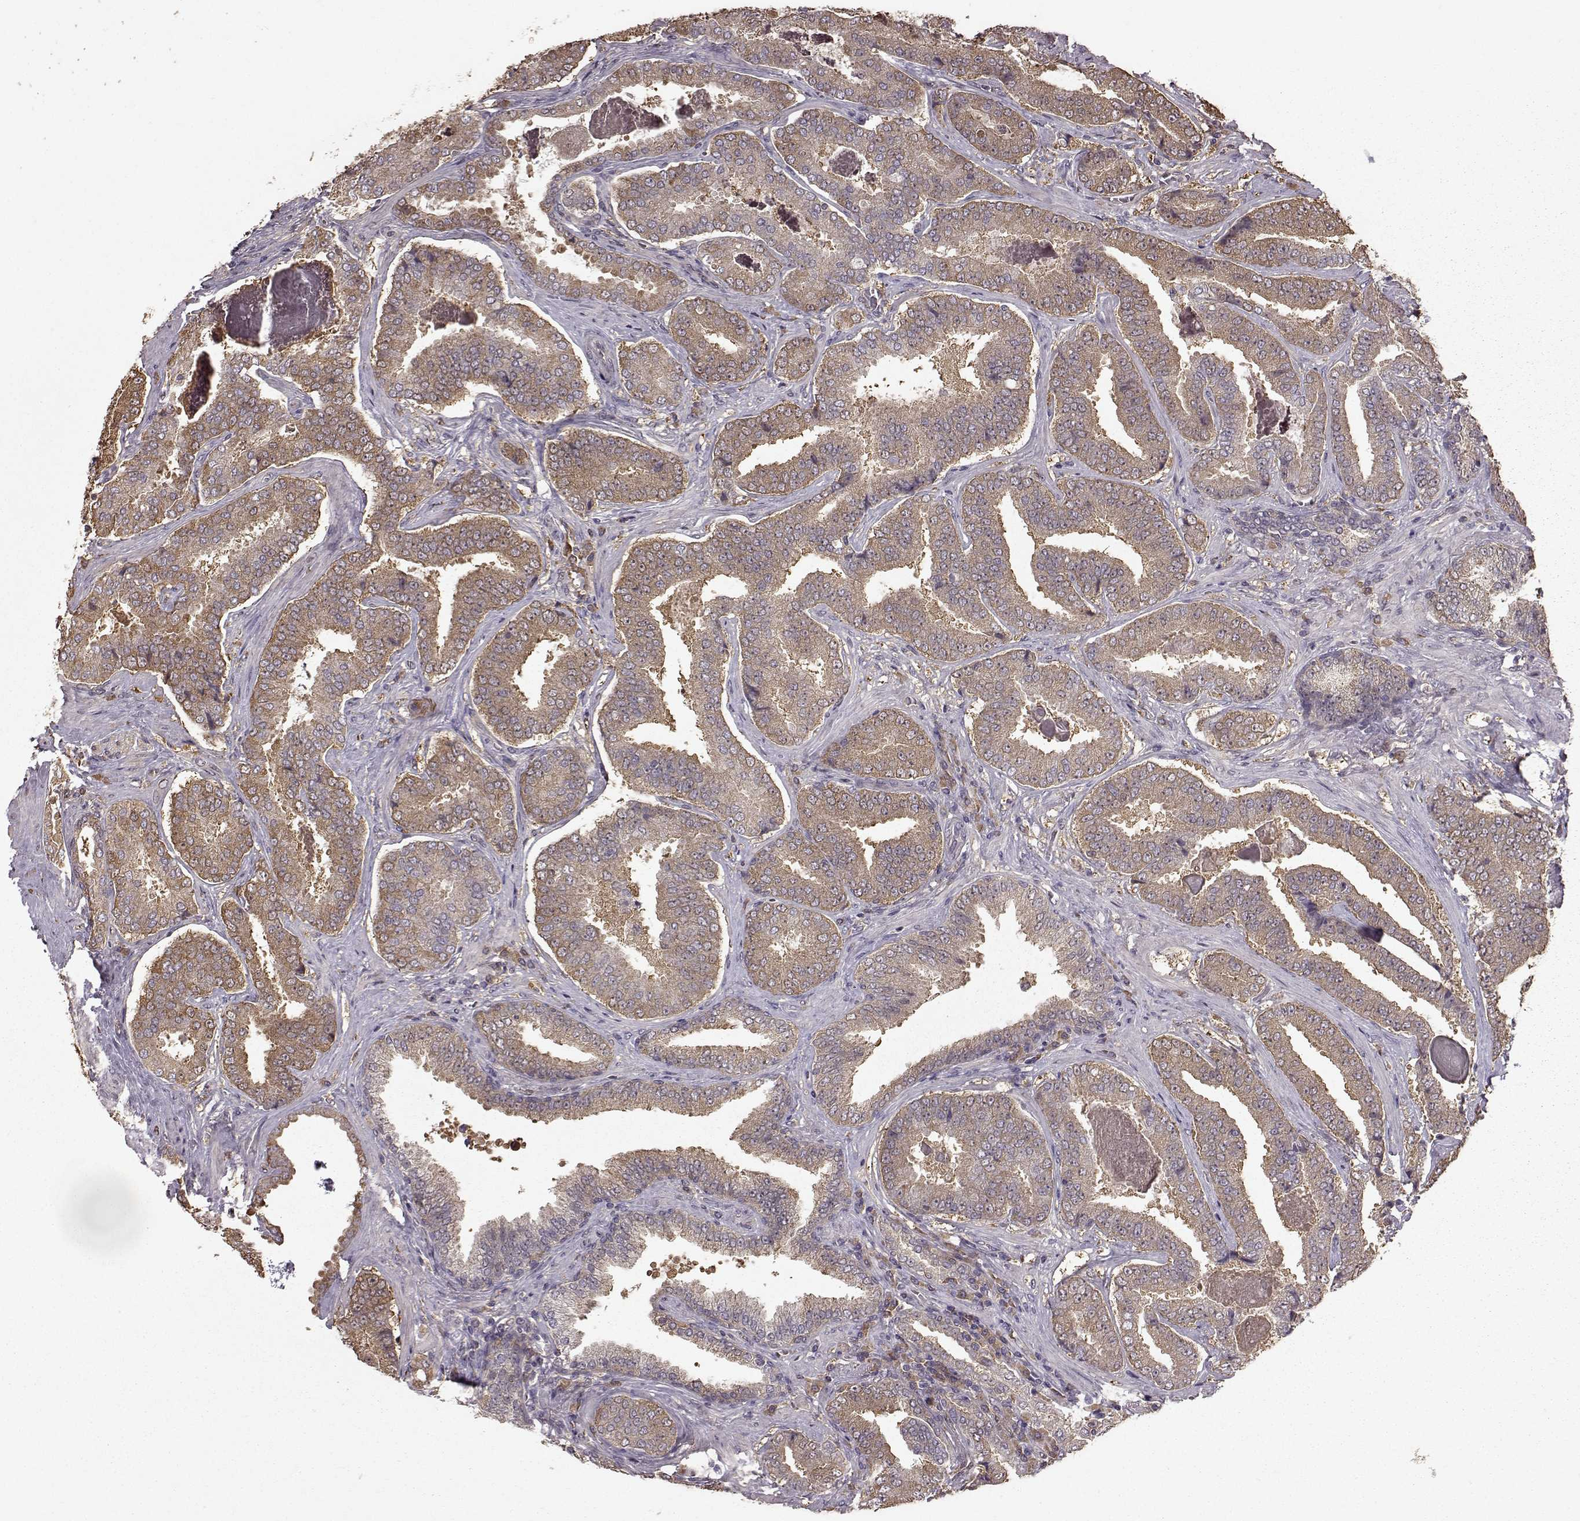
{"staining": {"intensity": "weak", "quantity": "25%-75%", "location": "cytoplasmic/membranous"}, "tissue": "prostate cancer", "cell_type": "Tumor cells", "image_type": "cancer", "snomed": [{"axis": "morphology", "description": "Adenocarcinoma, NOS"}, {"axis": "topography", "description": "Prostate"}], "caption": "Human adenocarcinoma (prostate) stained with a protein marker shows weak staining in tumor cells.", "gene": "NME1-NME2", "patient": {"sex": "male", "age": 64}}